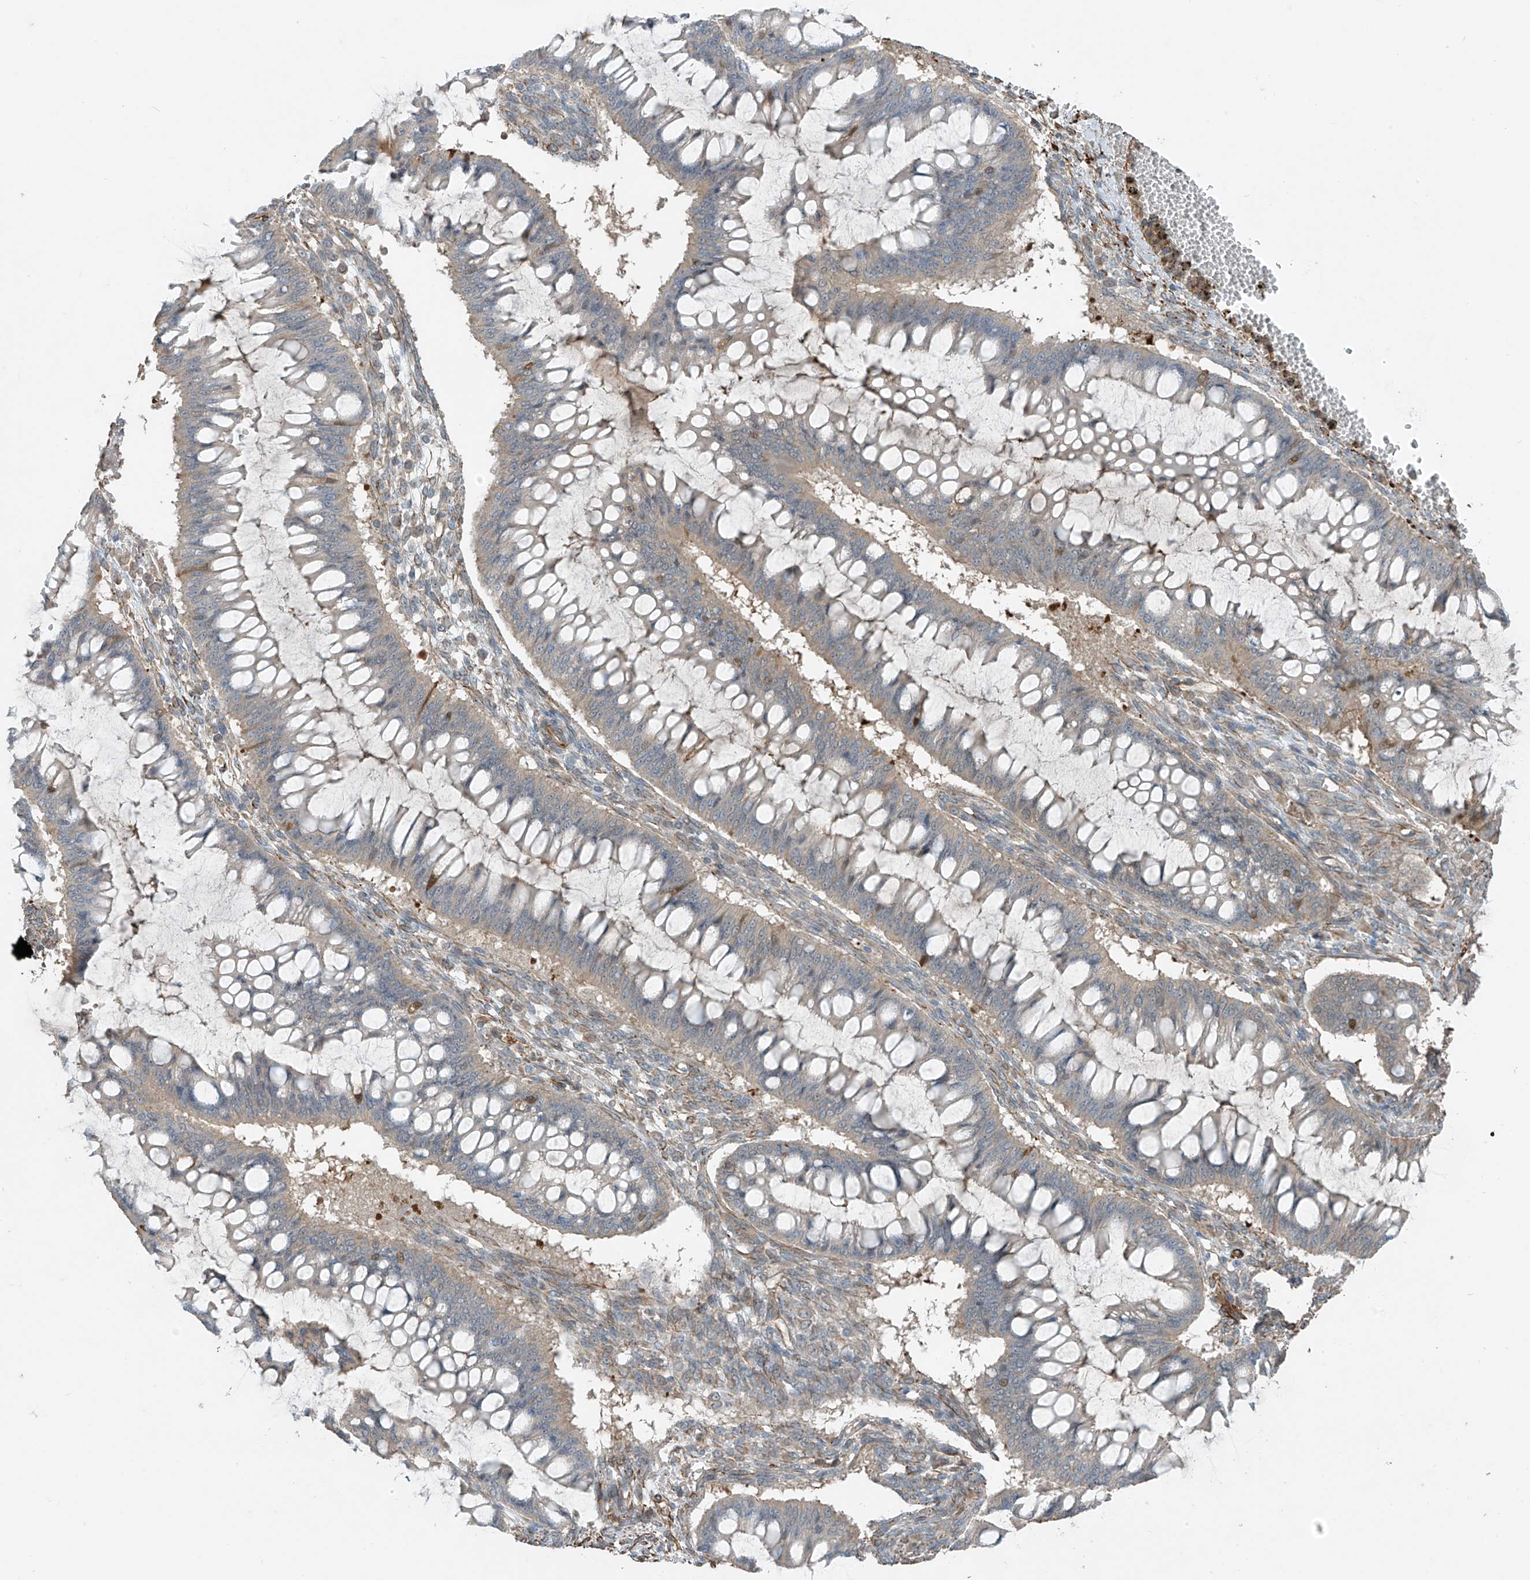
{"staining": {"intensity": "weak", "quantity": "25%-75%", "location": "cytoplasmic/membranous"}, "tissue": "ovarian cancer", "cell_type": "Tumor cells", "image_type": "cancer", "snomed": [{"axis": "morphology", "description": "Cystadenocarcinoma, mucinous, NOS"}, {"axis": "topography", "description": "Ovary"}], "caption": "An immunohistochemistry image of neoplastic tissue is shown. Protein staining in brown shows weak cytoplasmic/membranous positivity in ovarian cancer within tumor cells. Immunohistochemistry (ihc) stains the protein in brown and the nuclei are stained blue.", "gene": "SH3BGRL3", "patient": {"sex": "female", "age": 73}}